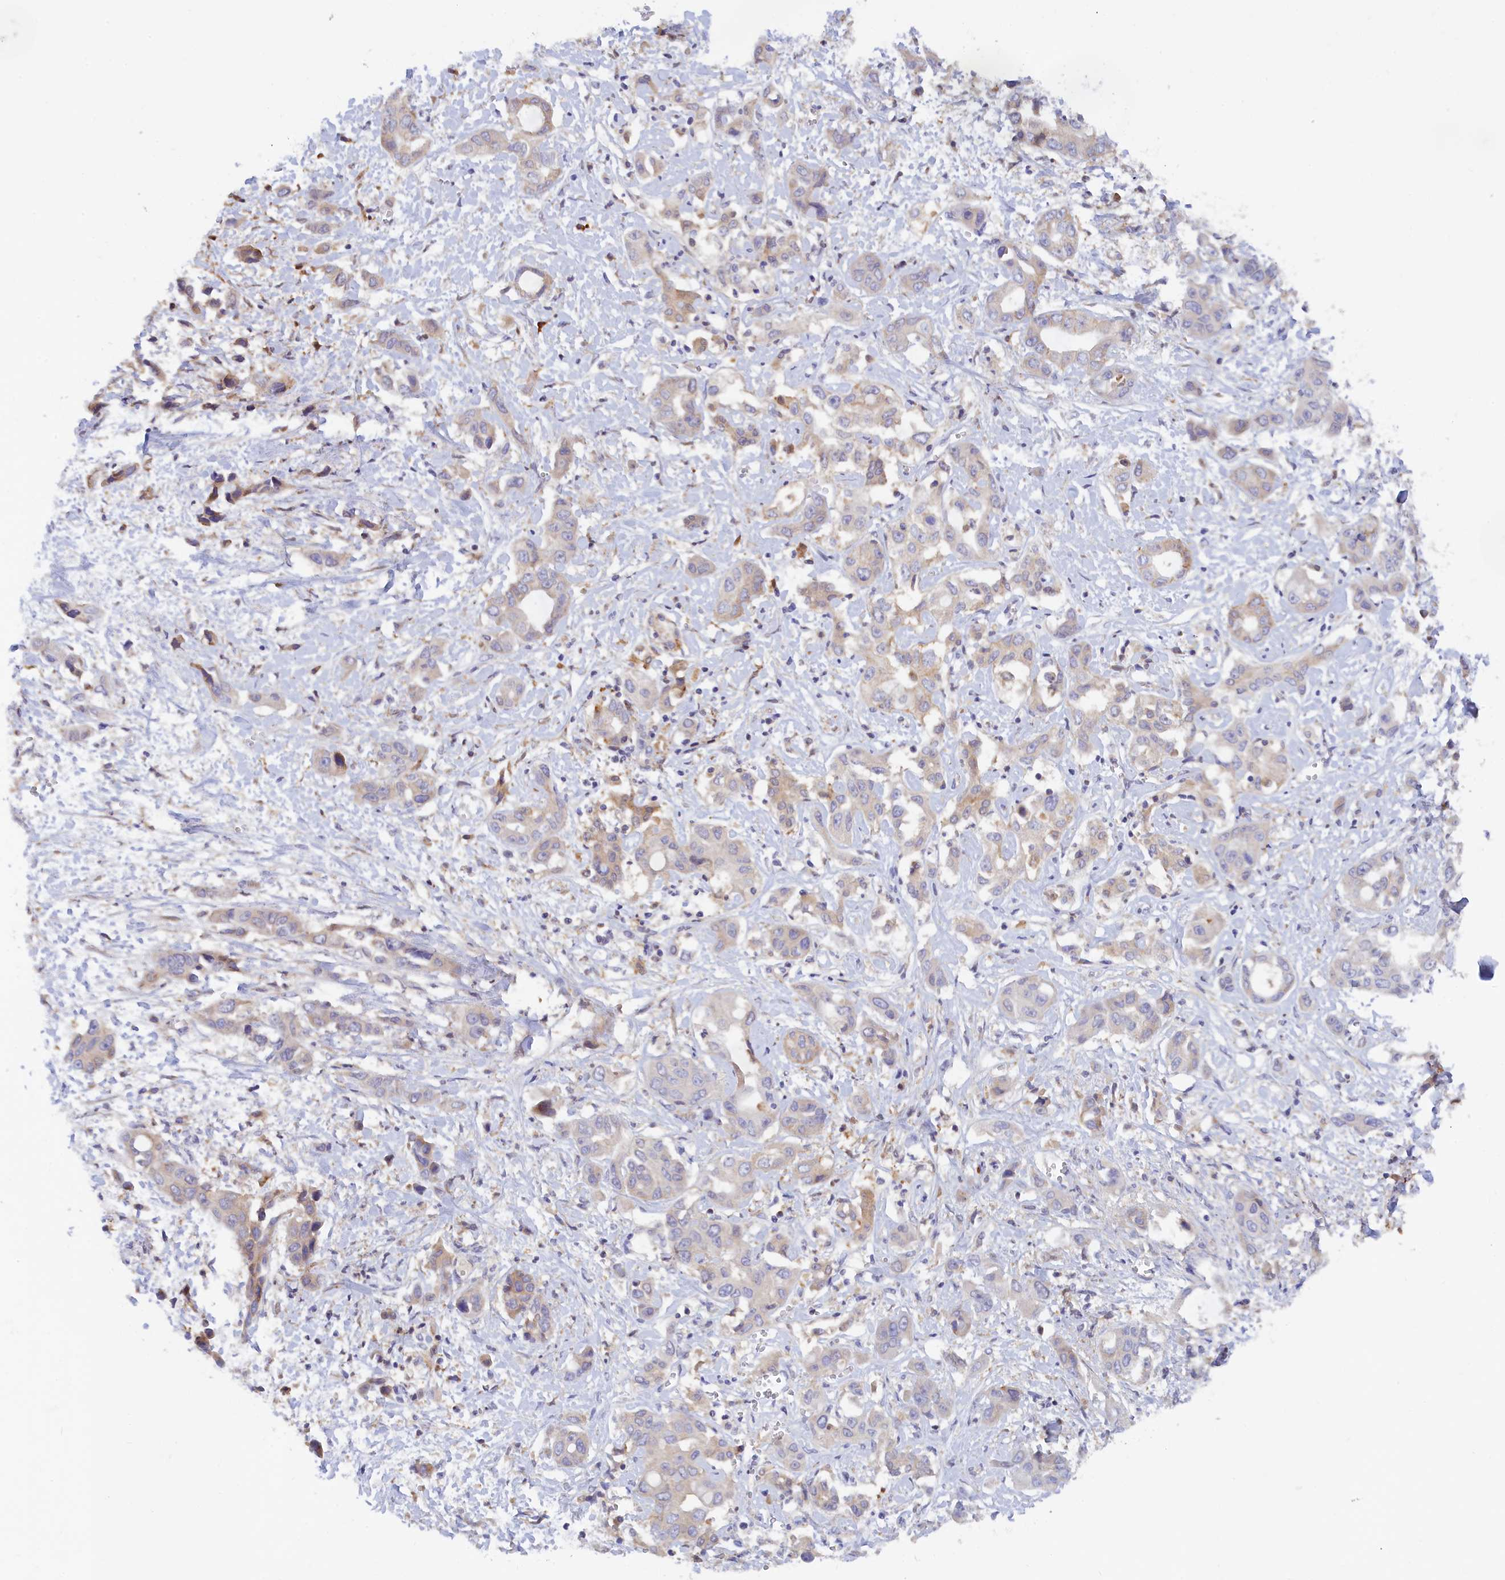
{"staining": {"intensity": "negative", "quantity": "none", "location": "none"}, "tissue": "liver cancer", "cell_type": "Tumor cells", "image_type": "cancer", "snomed": [{"axis": "morphology", "description": "Cholangiocarcinoma"}, {"axis": "topography", "description": "Liver"}], "caption": "This is an immunohistochemistry image of liver cholangiocarcinoma. There is no expression in tumor cells.", "gene": "SPATA5L1", "patient": {"sex": "female", "age": 52}}